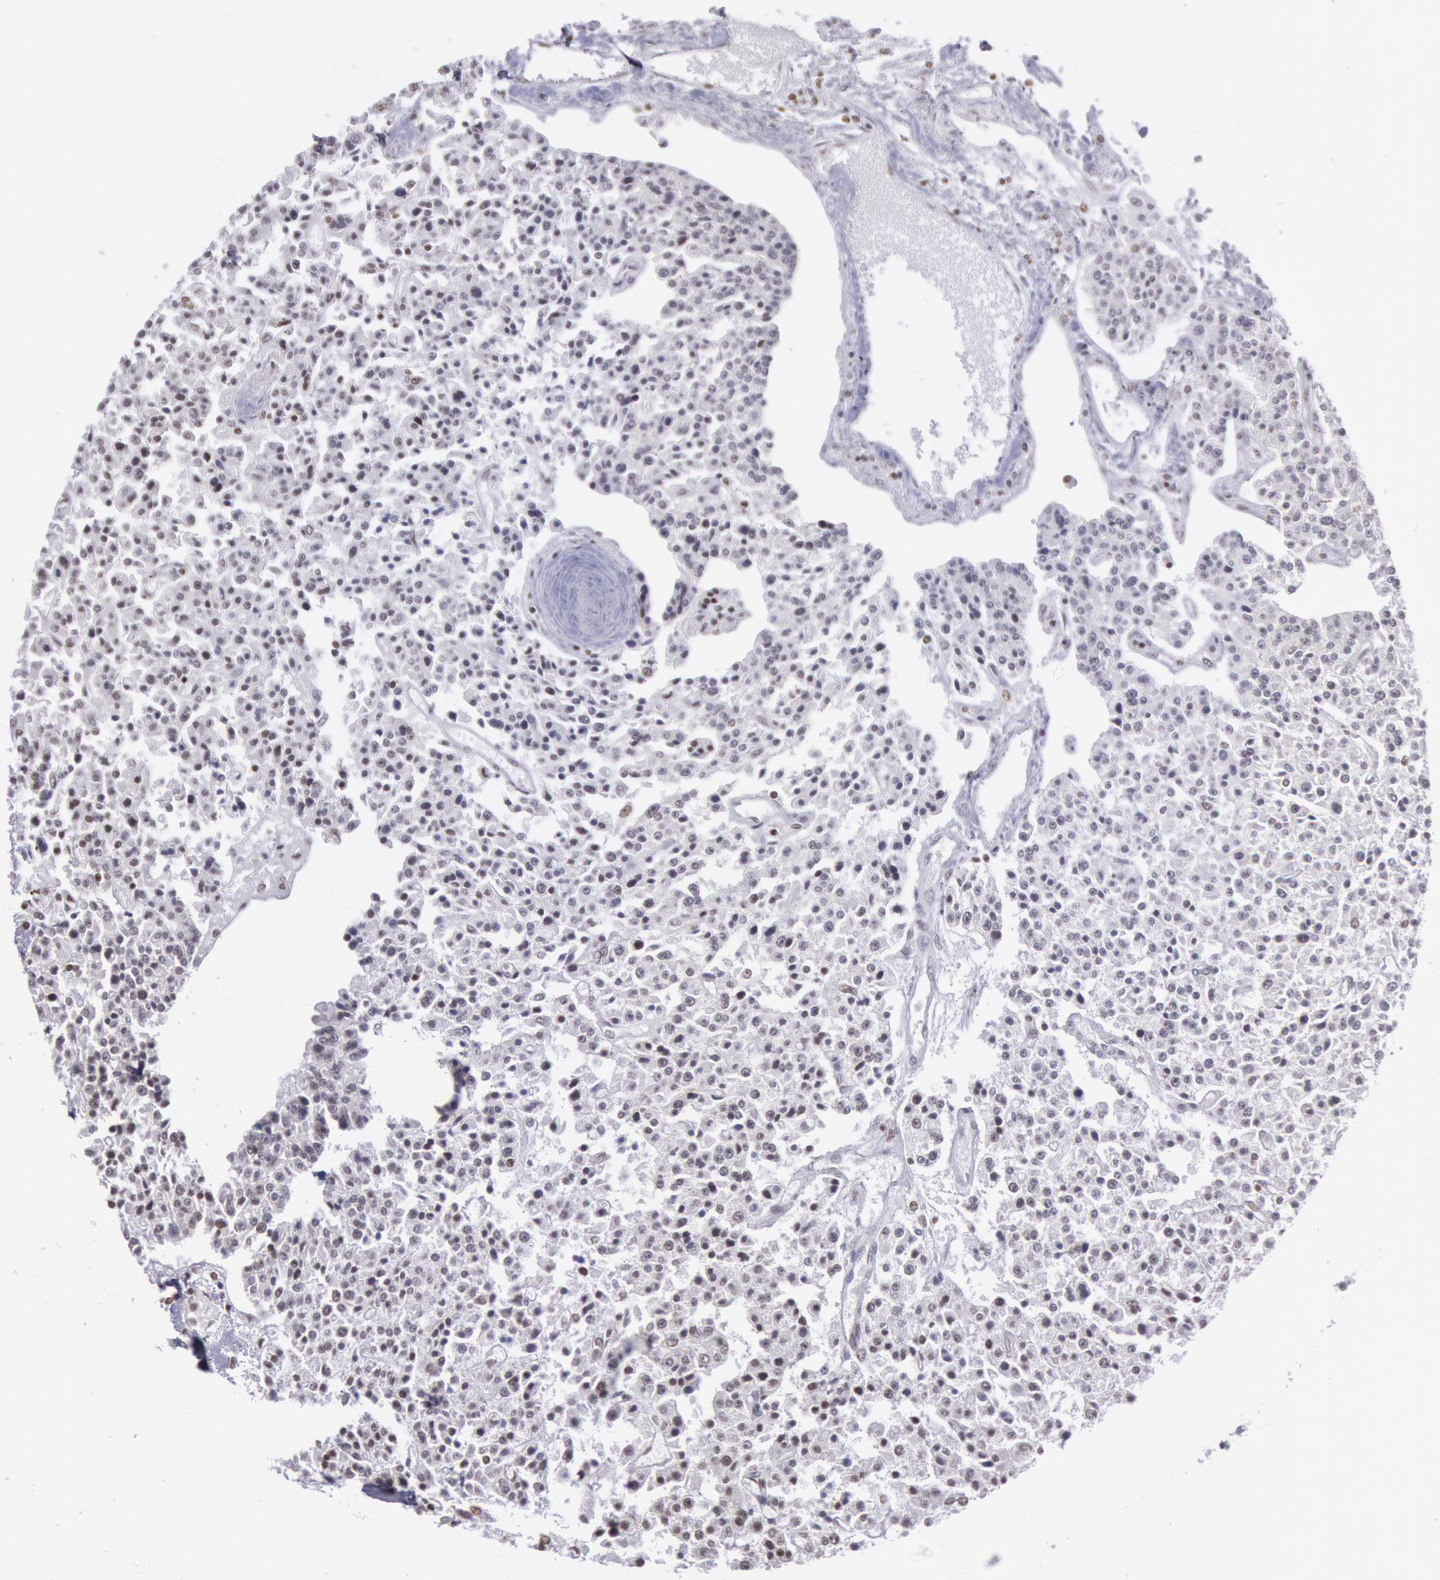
{"staining": {"intensity": "moderate", "quantity": "<25%", "location": "nuclear"}, "tissue": "carcinoid", "cell_type": "Tumor cells", "image_type": "cancer", "snomed": [{"axis": "morphology", "description": "Carcinoid, malignant, NOS"}, {"axis": "topography", "description": "Stomach"}], "caption": "Immunohistochemistry photomicrograph of neoplastic tissue: carcinoid (malignant) stained using immunohistochemistry displays low levels of moderate protein expression localized specifically in the nuclear of tumor cells, appearing as a nuclear brown color.", "gene": "NKAP", "patient": {"sex": "female", "age": 76}}